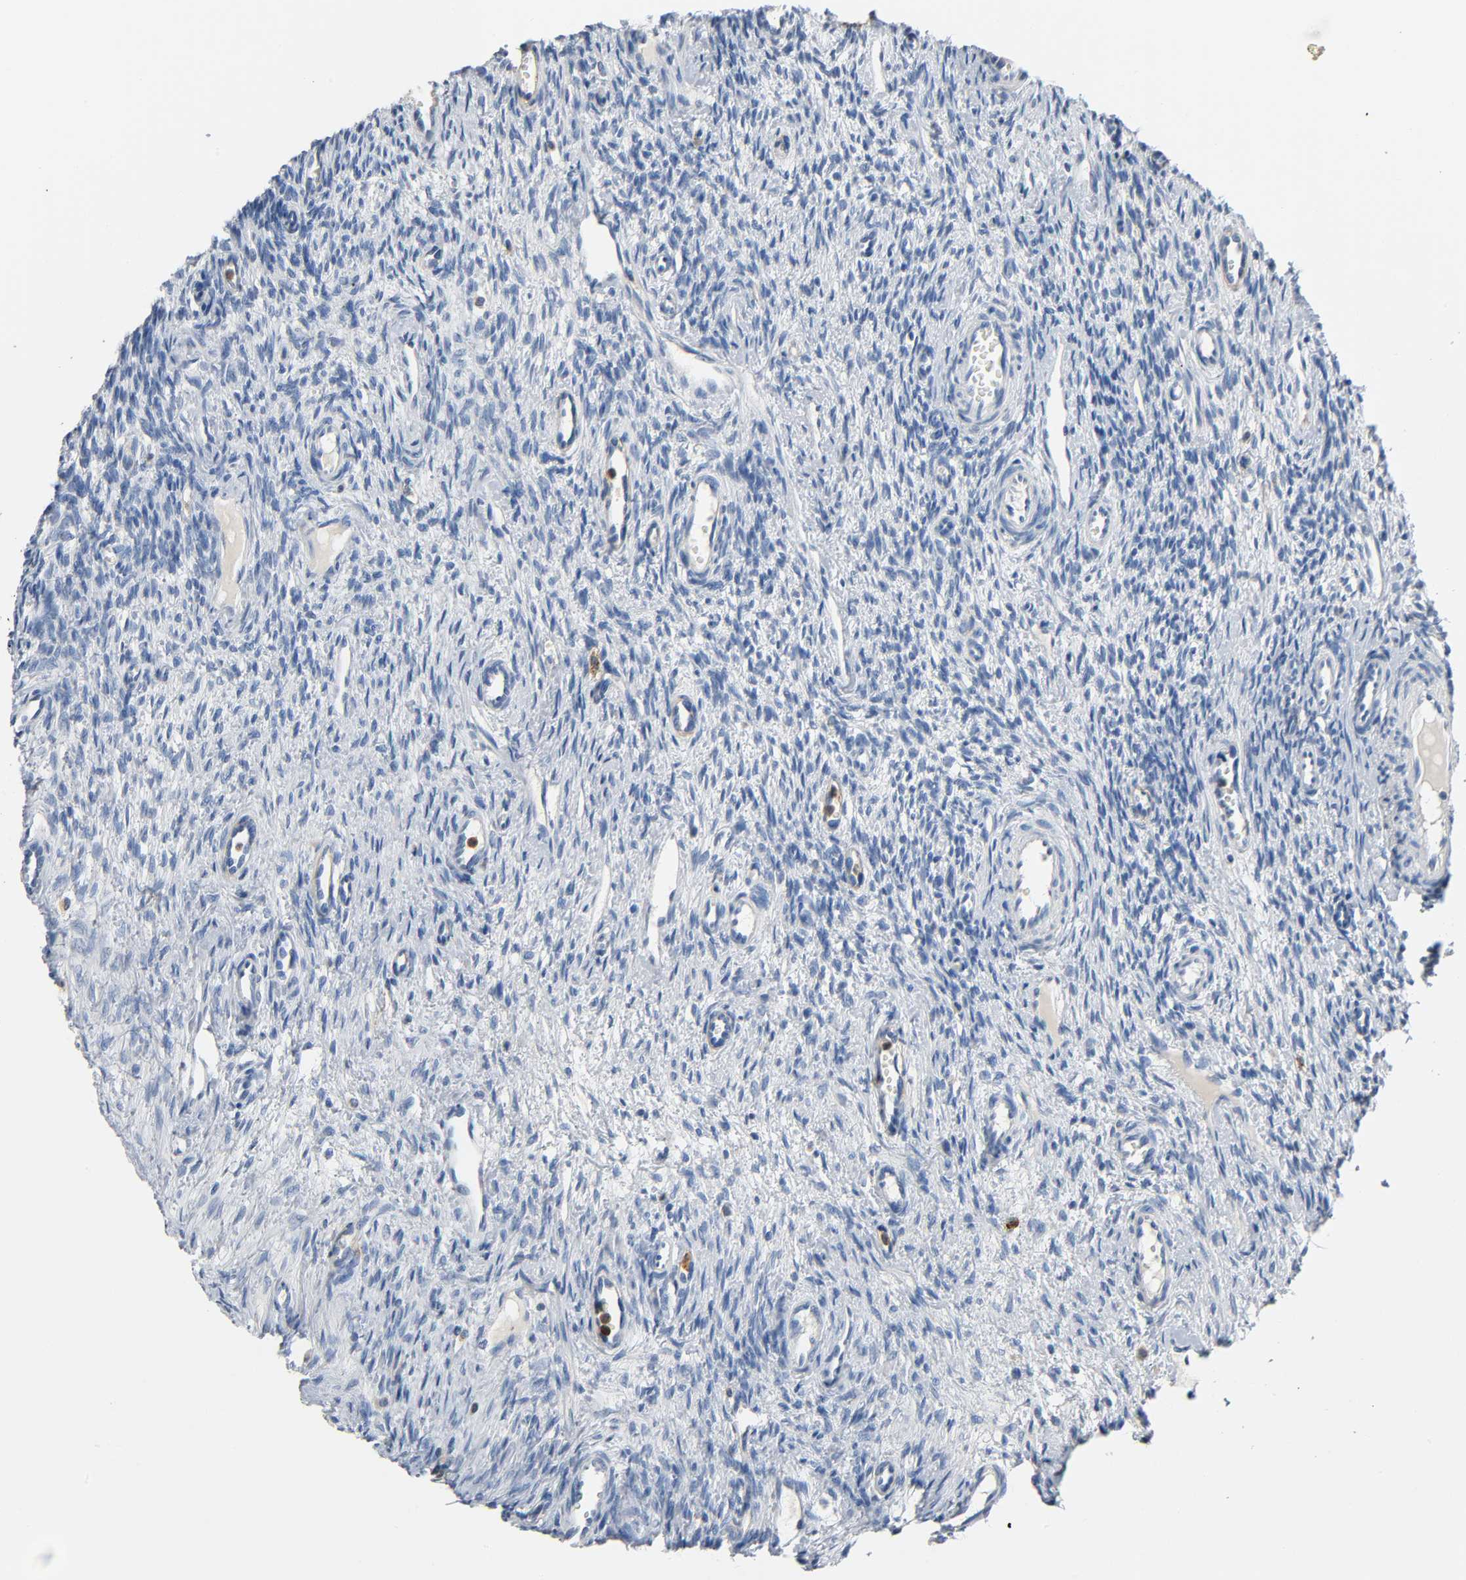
{"staining": {"intensity": "negative", "quantity": "none", "location": "none"}, "tissue": "ovary", "cell_type": "Ovarian stroma cells", "image_type": "normal", "snomed": [{"axis": "morphology", "description": "Normal tissue, NOS"}, {"axis": "topography", "description": "Ovary"}], "caption": "Ovary stained for a protein using immunohistochemistry displays no expression ovarian stroma cells.", "gene": "ANPEP", "patient": {"sex": "female", "age": 33}}